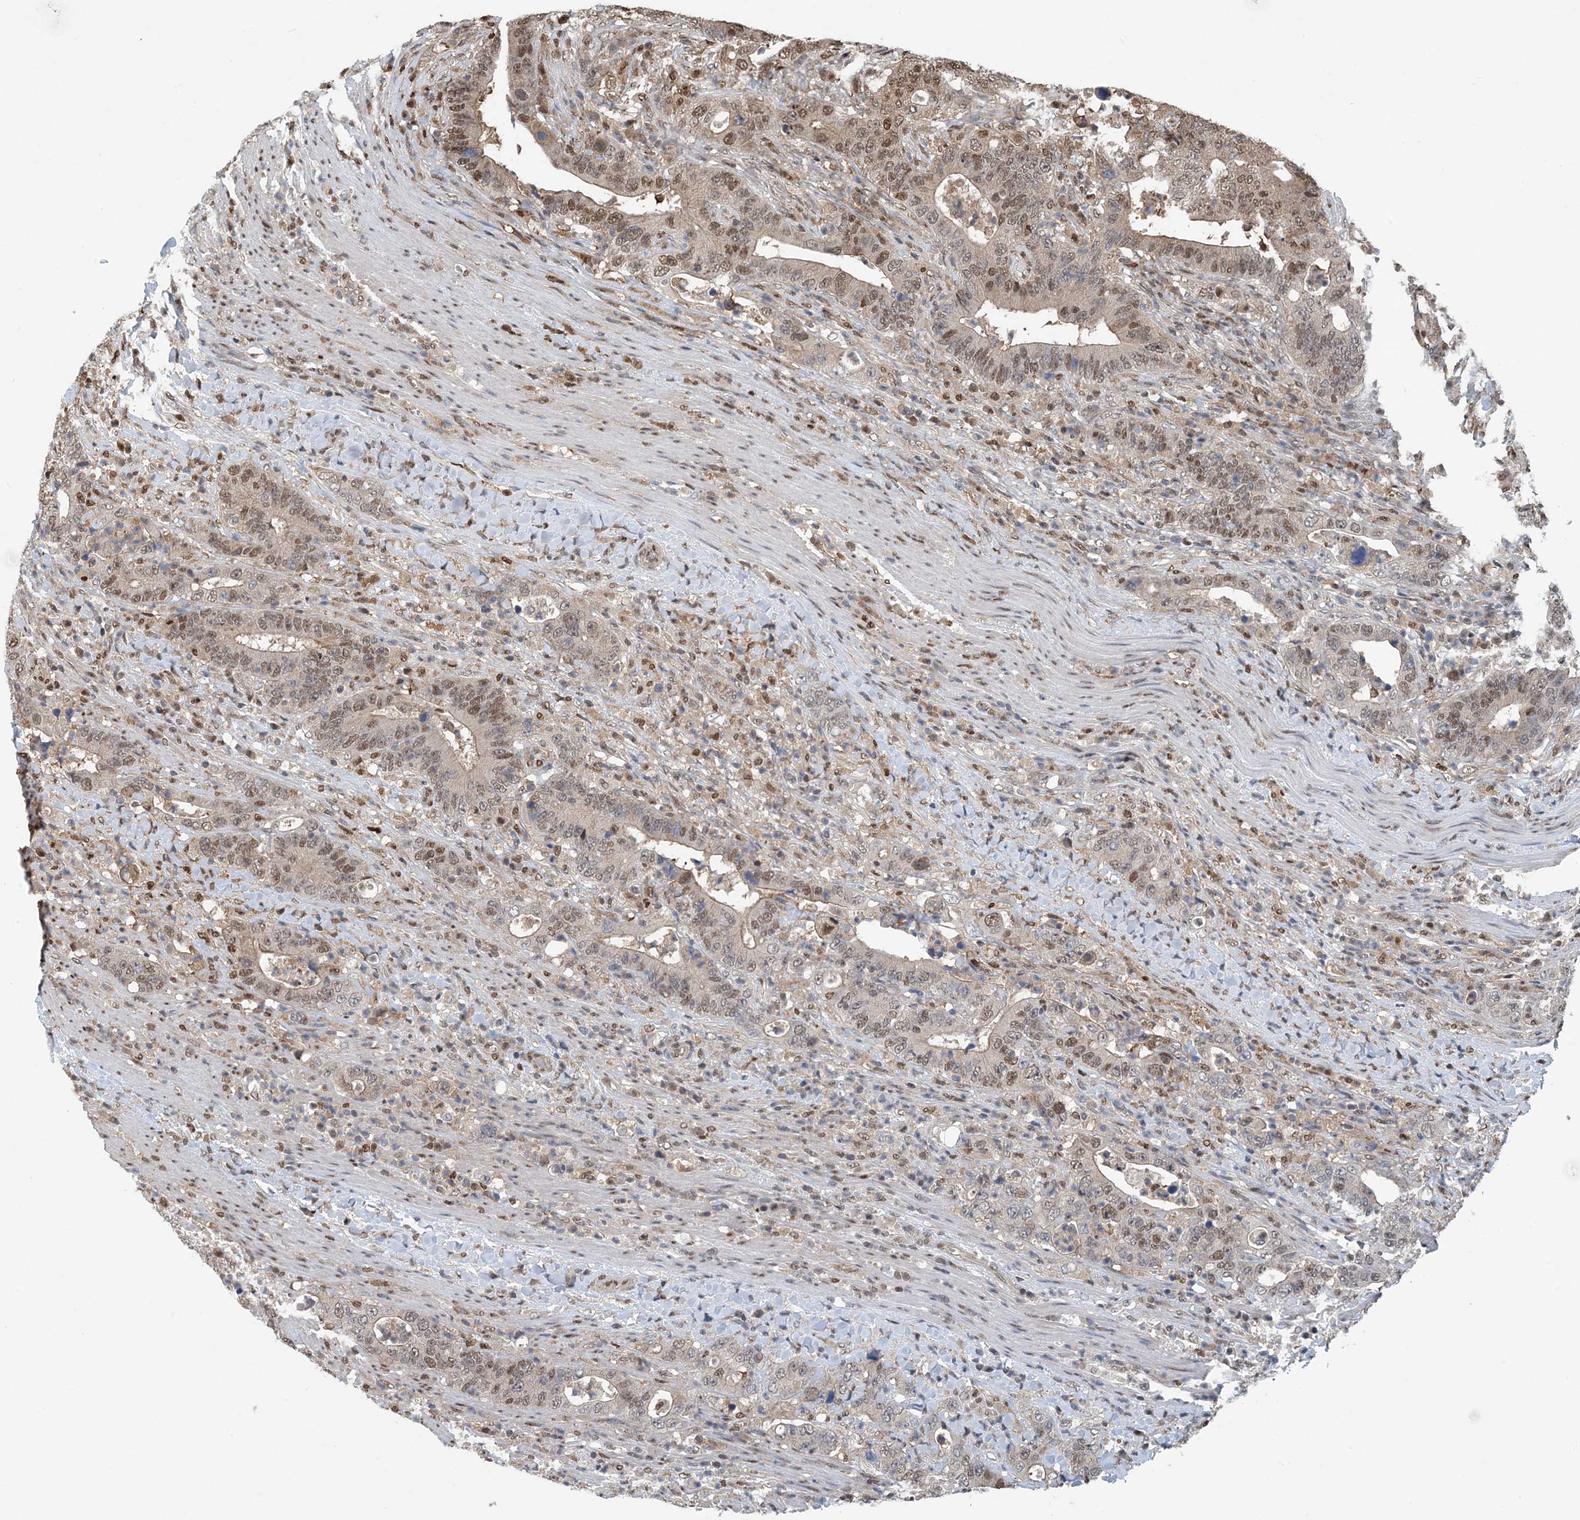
{"staining": {"intensity": "moderate", "quantity": ">75%", "location": "nuclear"}, "tissue": "colorectal cancer", "cell_type": "Tumor cells", "image_type": "cancer", "snomed": [{"axis": "morphology", "description": "Adenocarcinoma, NOS"}, {"axis": "topography", "description": "Colon"}], "caption": "Immunohistochemical staining of human adenocarcinoma (colorectal) displays medium levels of moderate nuclear protein staining in about >75% of tumor cells. (DAB (3,3'-diaminobenzidine) = brown stain, brightfield microscopy at high magnification).", "gene": "HIKESHI", "patient": {"sex": "female", "age": 75}}